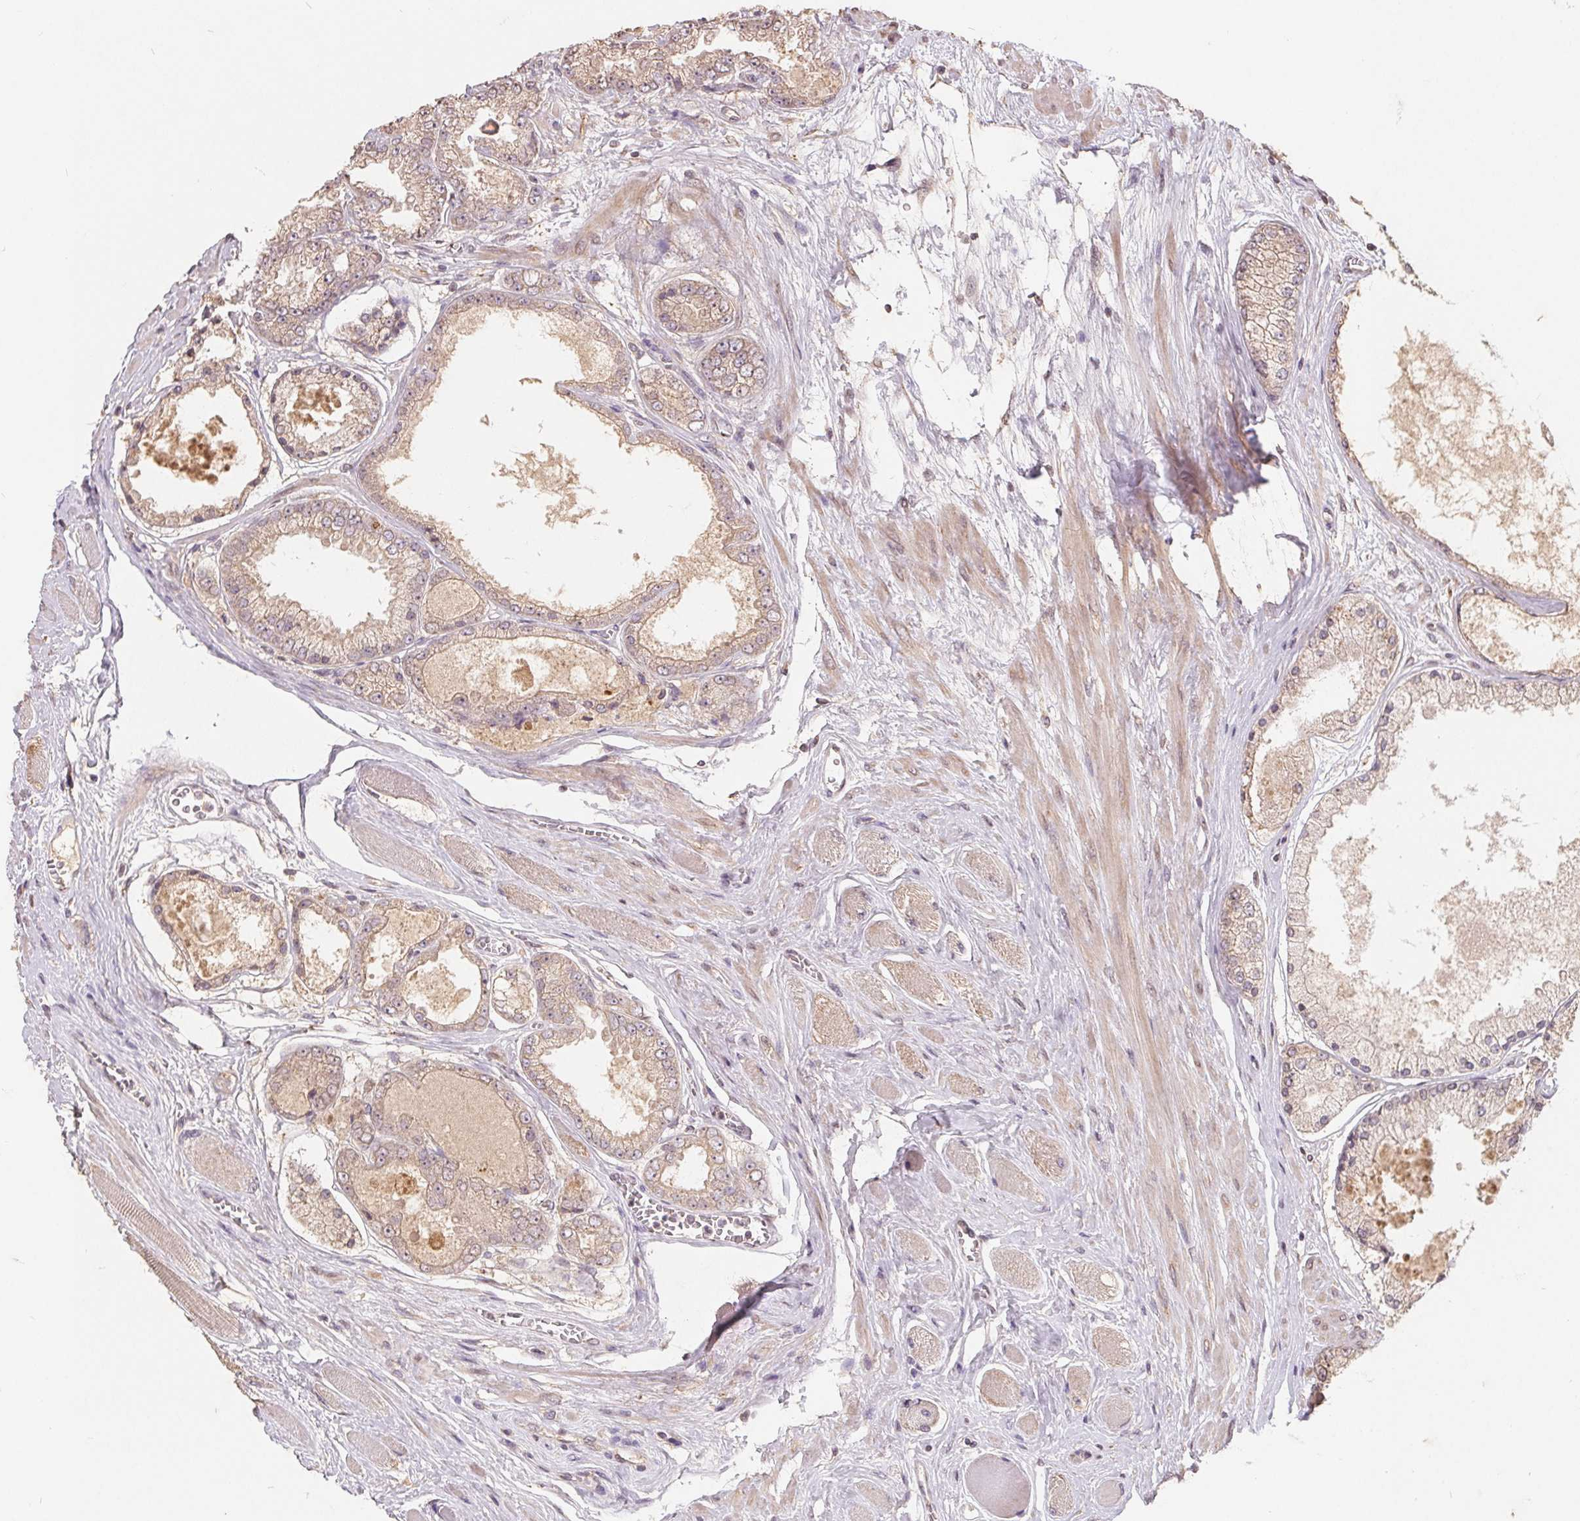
{"staining": {"intensity": "weak", "quantity": "25%-75%", "location": "cytoplasmic/membranous,nuclear"}, "tissue": "prostate cancer", "cell_type": "Tumor cells", "image_type": "cancer", "snomed": [{"axis": "morphology", "description": "Adenocarcinoma, High grade"}, {"axis": "topography", "description": "Prostate"}], "caption": "Protein expression analysis of prostate cancer demonstrates weak cytoplasmic/membranous and nuclear staining in about 25%-75% of tumor cells.", "gene": "CDIPT", "patient": {"sex": "male", "age": 67}}